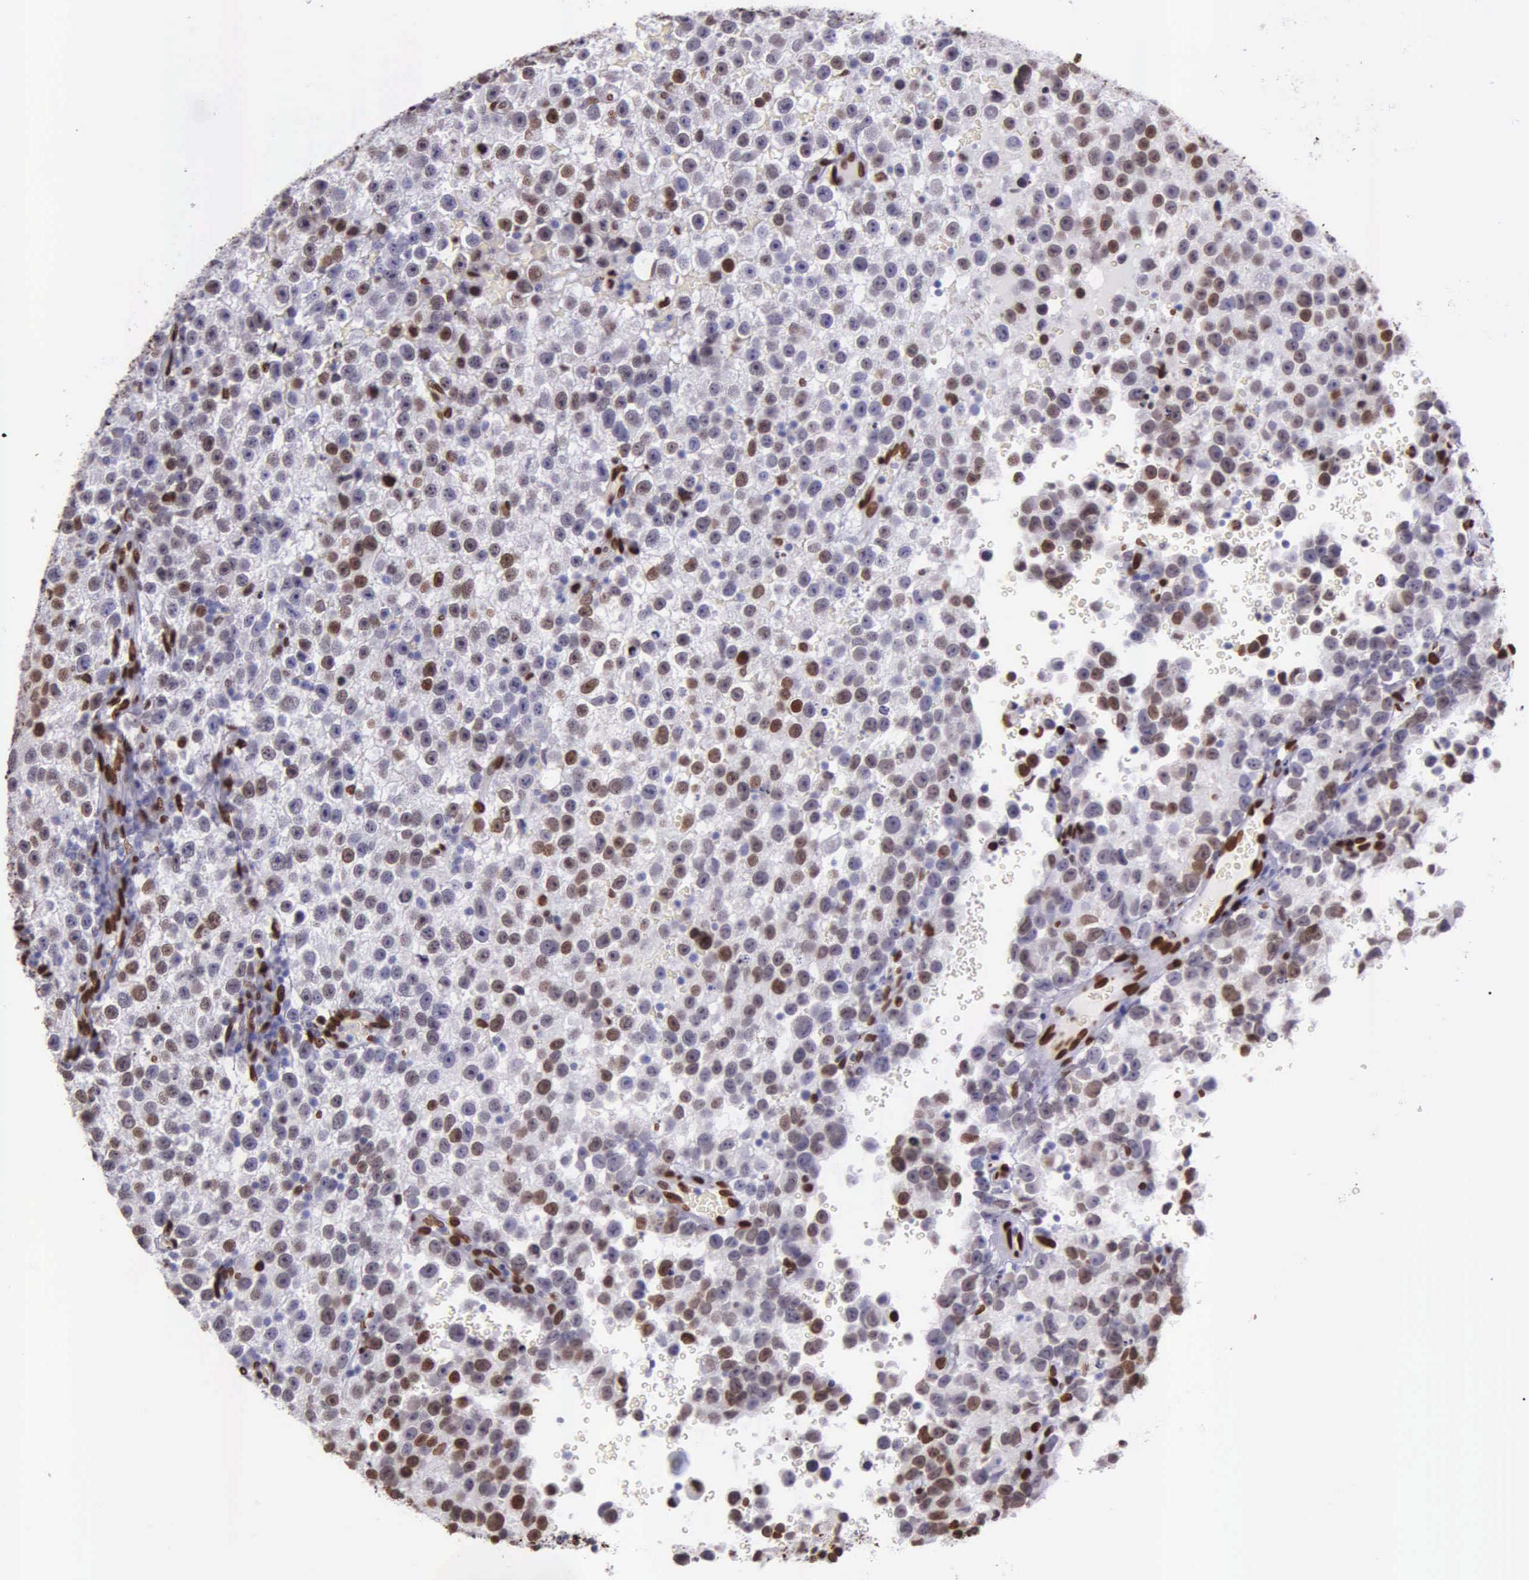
{"staining": {"intensity": "strong", "quantity": "25%-75%", "location": "nuclear"}, "tissue": "testis cancer", "cell_type": "Tumor cells", "image_type": "cancer", "snomed": [{"axis": "morphology", "description": "Seminoma, NOS"}, {"axis": "topography", "description": "Testis"}], "caption": "Immunohistochemical staining of human seminoma (testis) demonstrates strong nuclear protein staining in approximately 25%-75% of tumor cells.", "gene": "H1-0", "patient": {"sex": "male", "age": 33}}